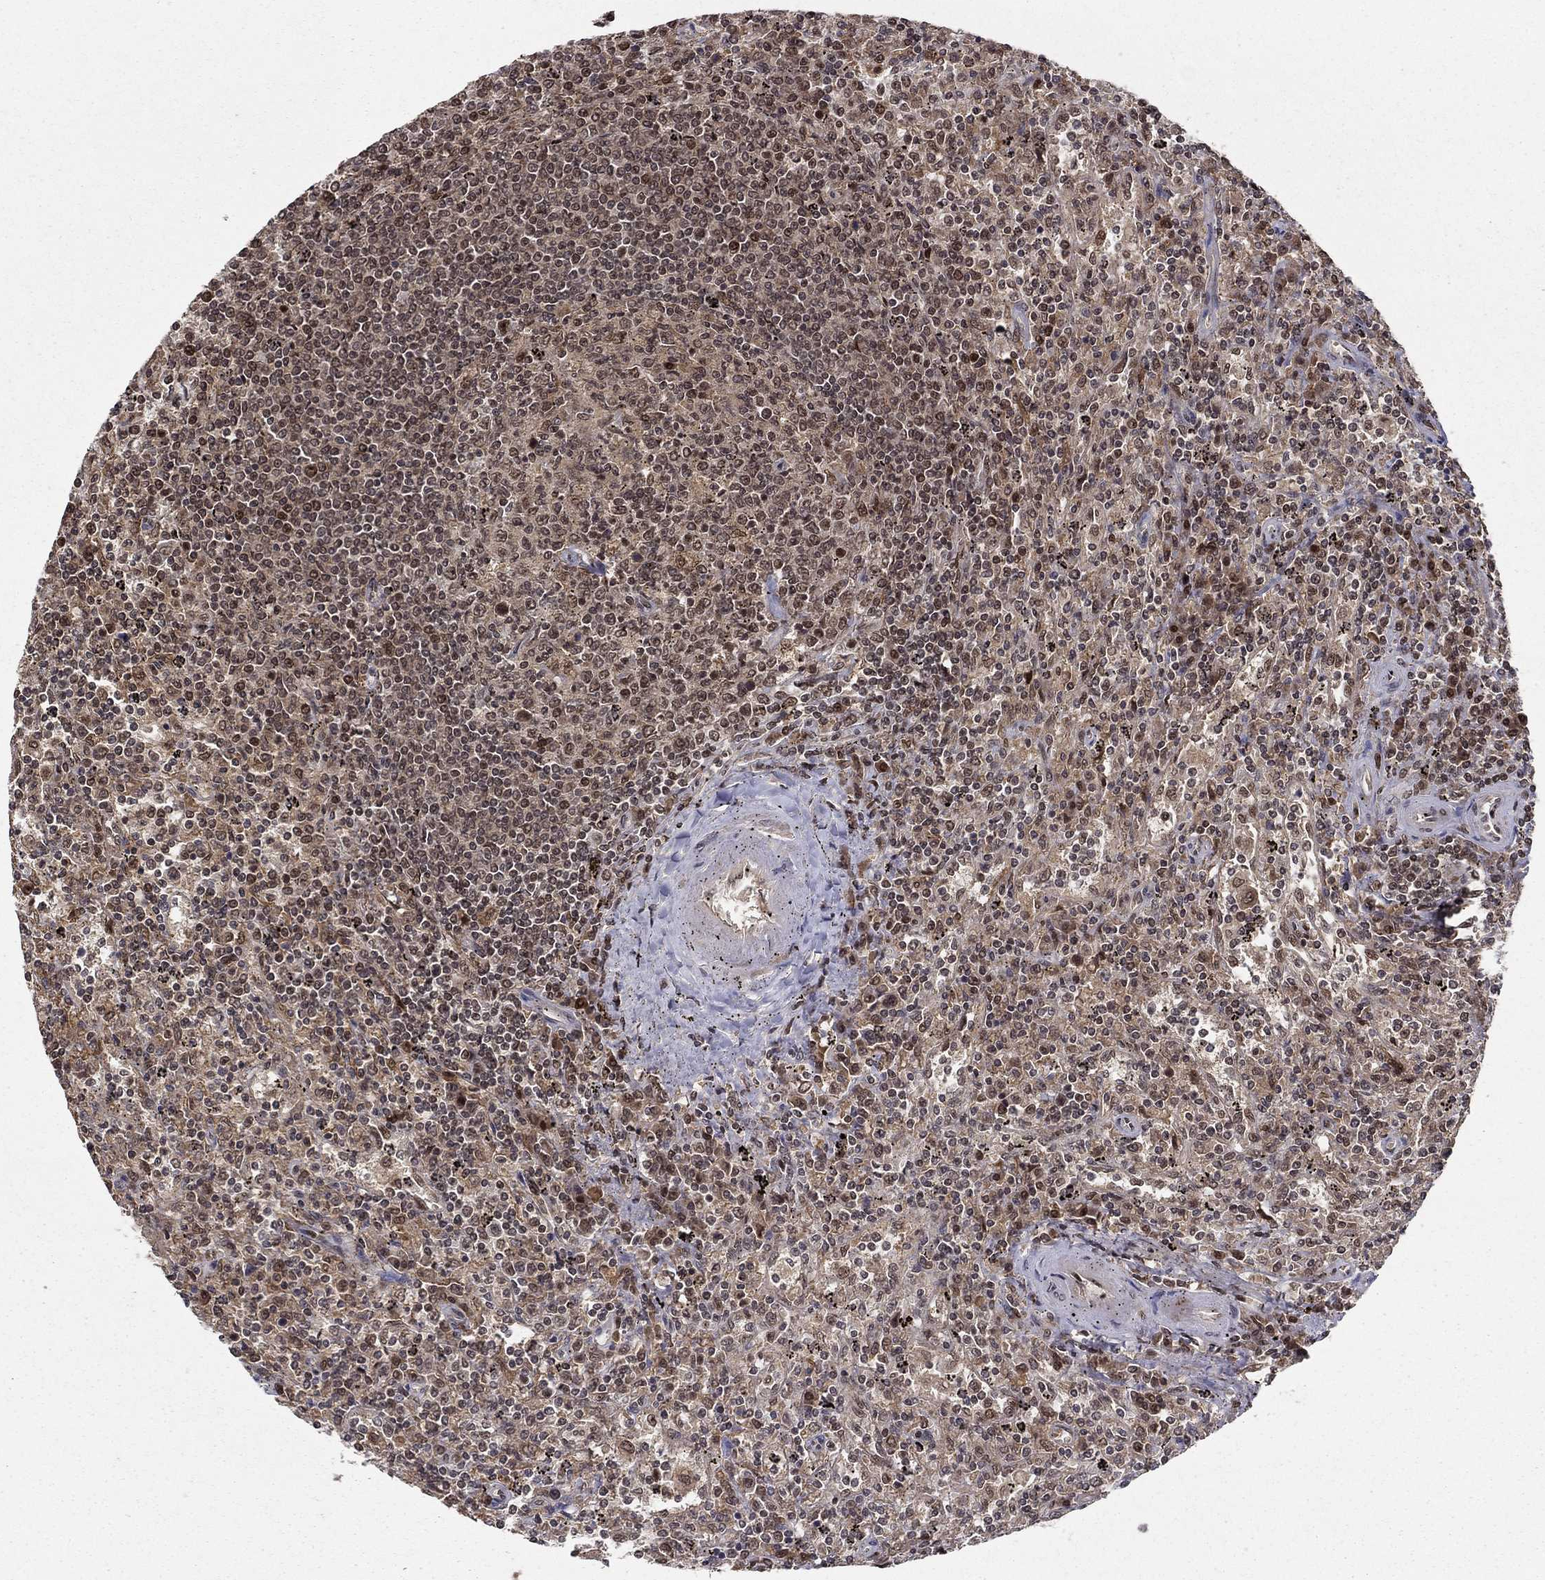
{"staining": {"intensity": "moderate", "quantity": "25%-75%", "location": "nuclear"}, "tissue": "lymphoma", "cell_type": "Tumor cells", "image_type": "cancer", "snomed": [{"axis": "morphology", "description": "Malignant lymphoma, non-Hodgkin's type, Low grade"}, {"axis": "topography", "description": "Spleen"}], "caption": "Protein staining of malignant lymphoma, non-Hodgkin's type (low-grade) tissue reveals moderate nuclear expression in approximately 25%-75% of tumor cells.", "gene": "CDCA7L", "patient": {"sex": "male", "age": 62}}